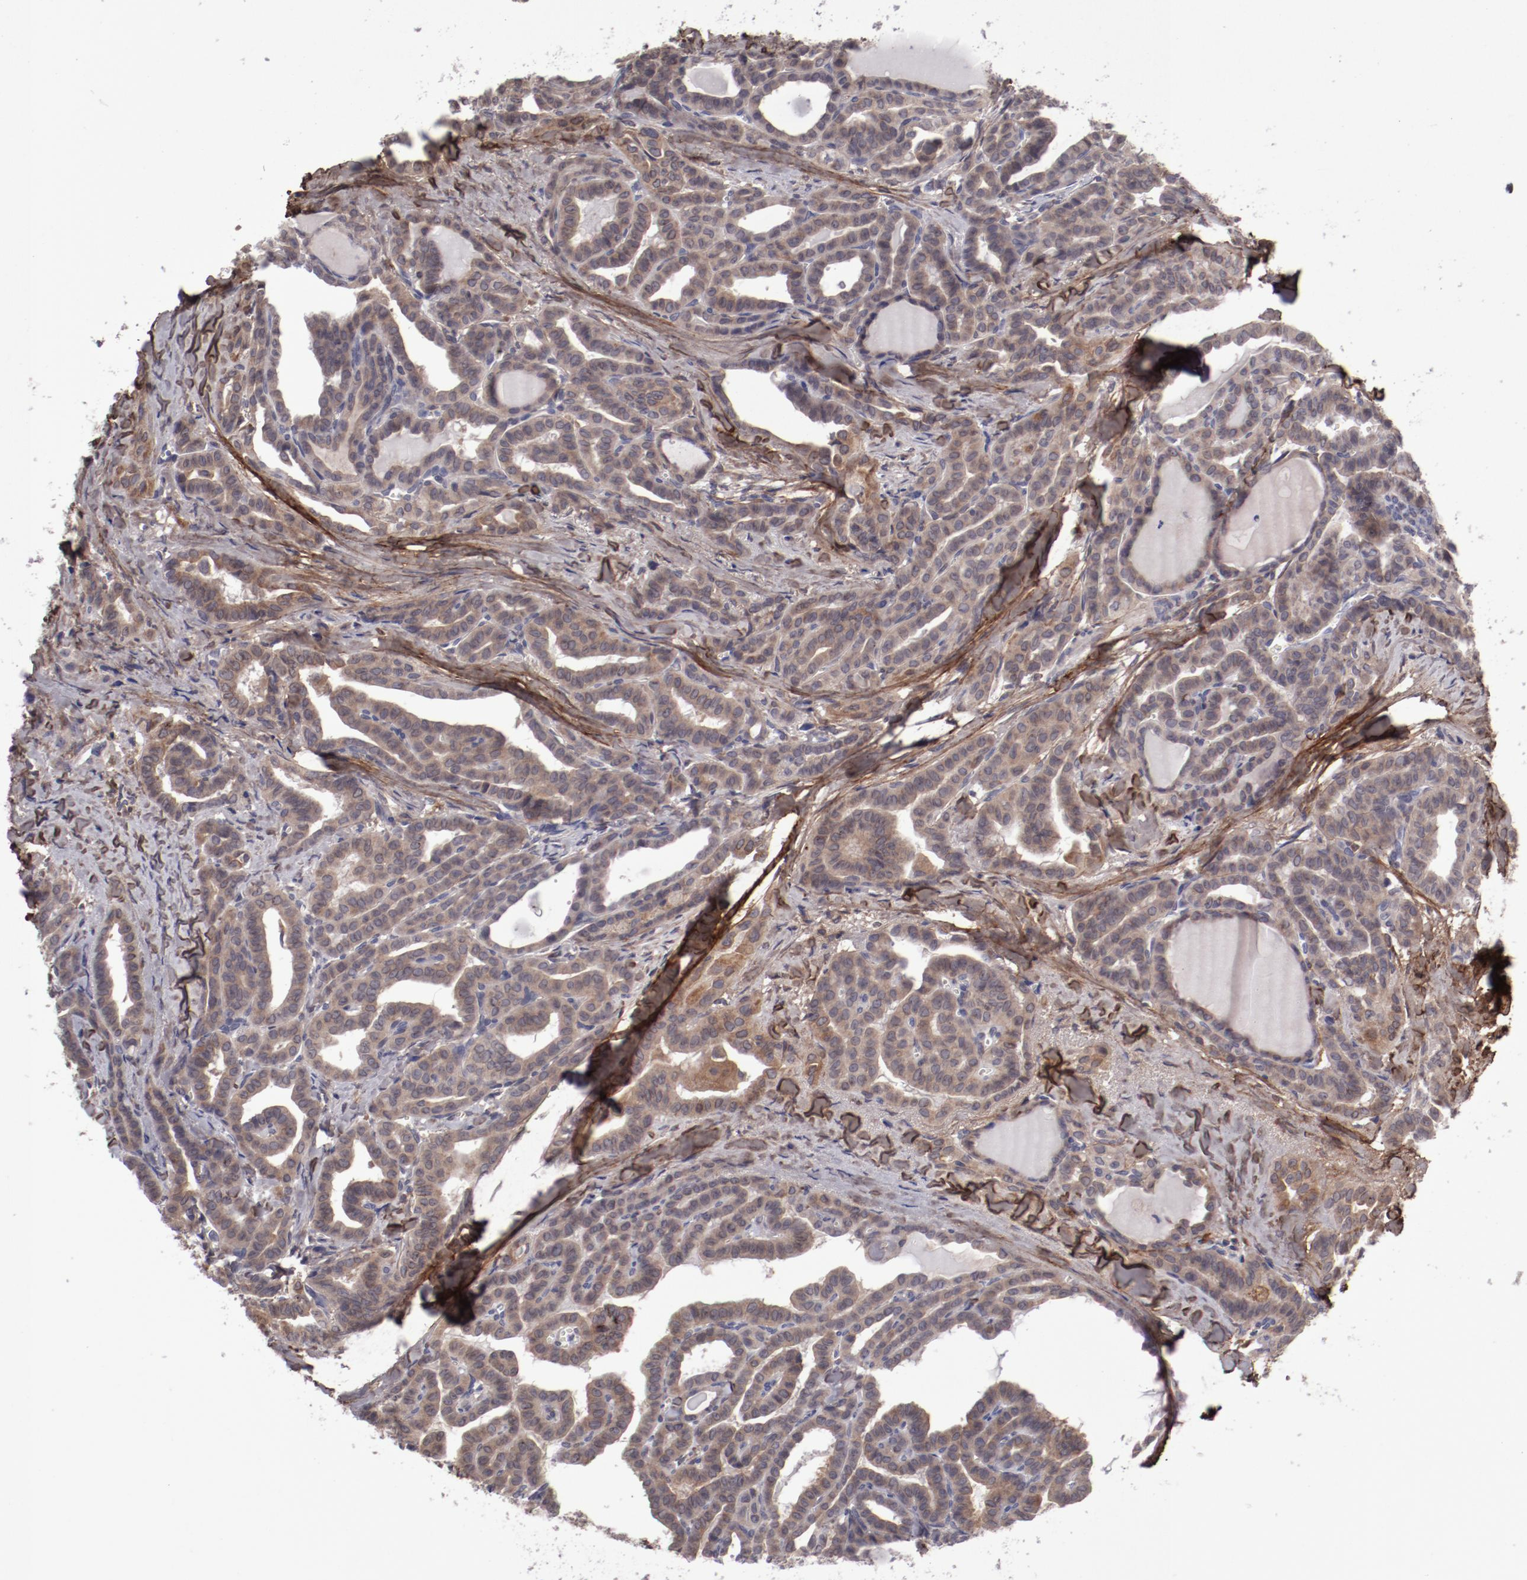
{"staining": {"intensity": "moderate", "quantity": ">75%", "location": "cytoplasmic/membranous"}, "tissue": "thyroid cancer", "cell_type": "Tumor cells", "image_type": "cancer", "snomed": [{"axis": "morphology", "description": "Carcinoma, NOS"}, {"axis": "topography", "description": "Thyroid gland"}], "caption": "Immunohistochemical staining of human thyroid cancer displays medium levels of moderate cytoplasmic/membranous protein staining in approximately >75% of tumor cells. The staining is performed using DAB (3,3'-diaminobenzidine) brown chromogen to label protein expression. The nuclei are counter-stained blue using hematoxylin.", "gene": "IL12A", "patient": {"sex": "female", "age": 91}}